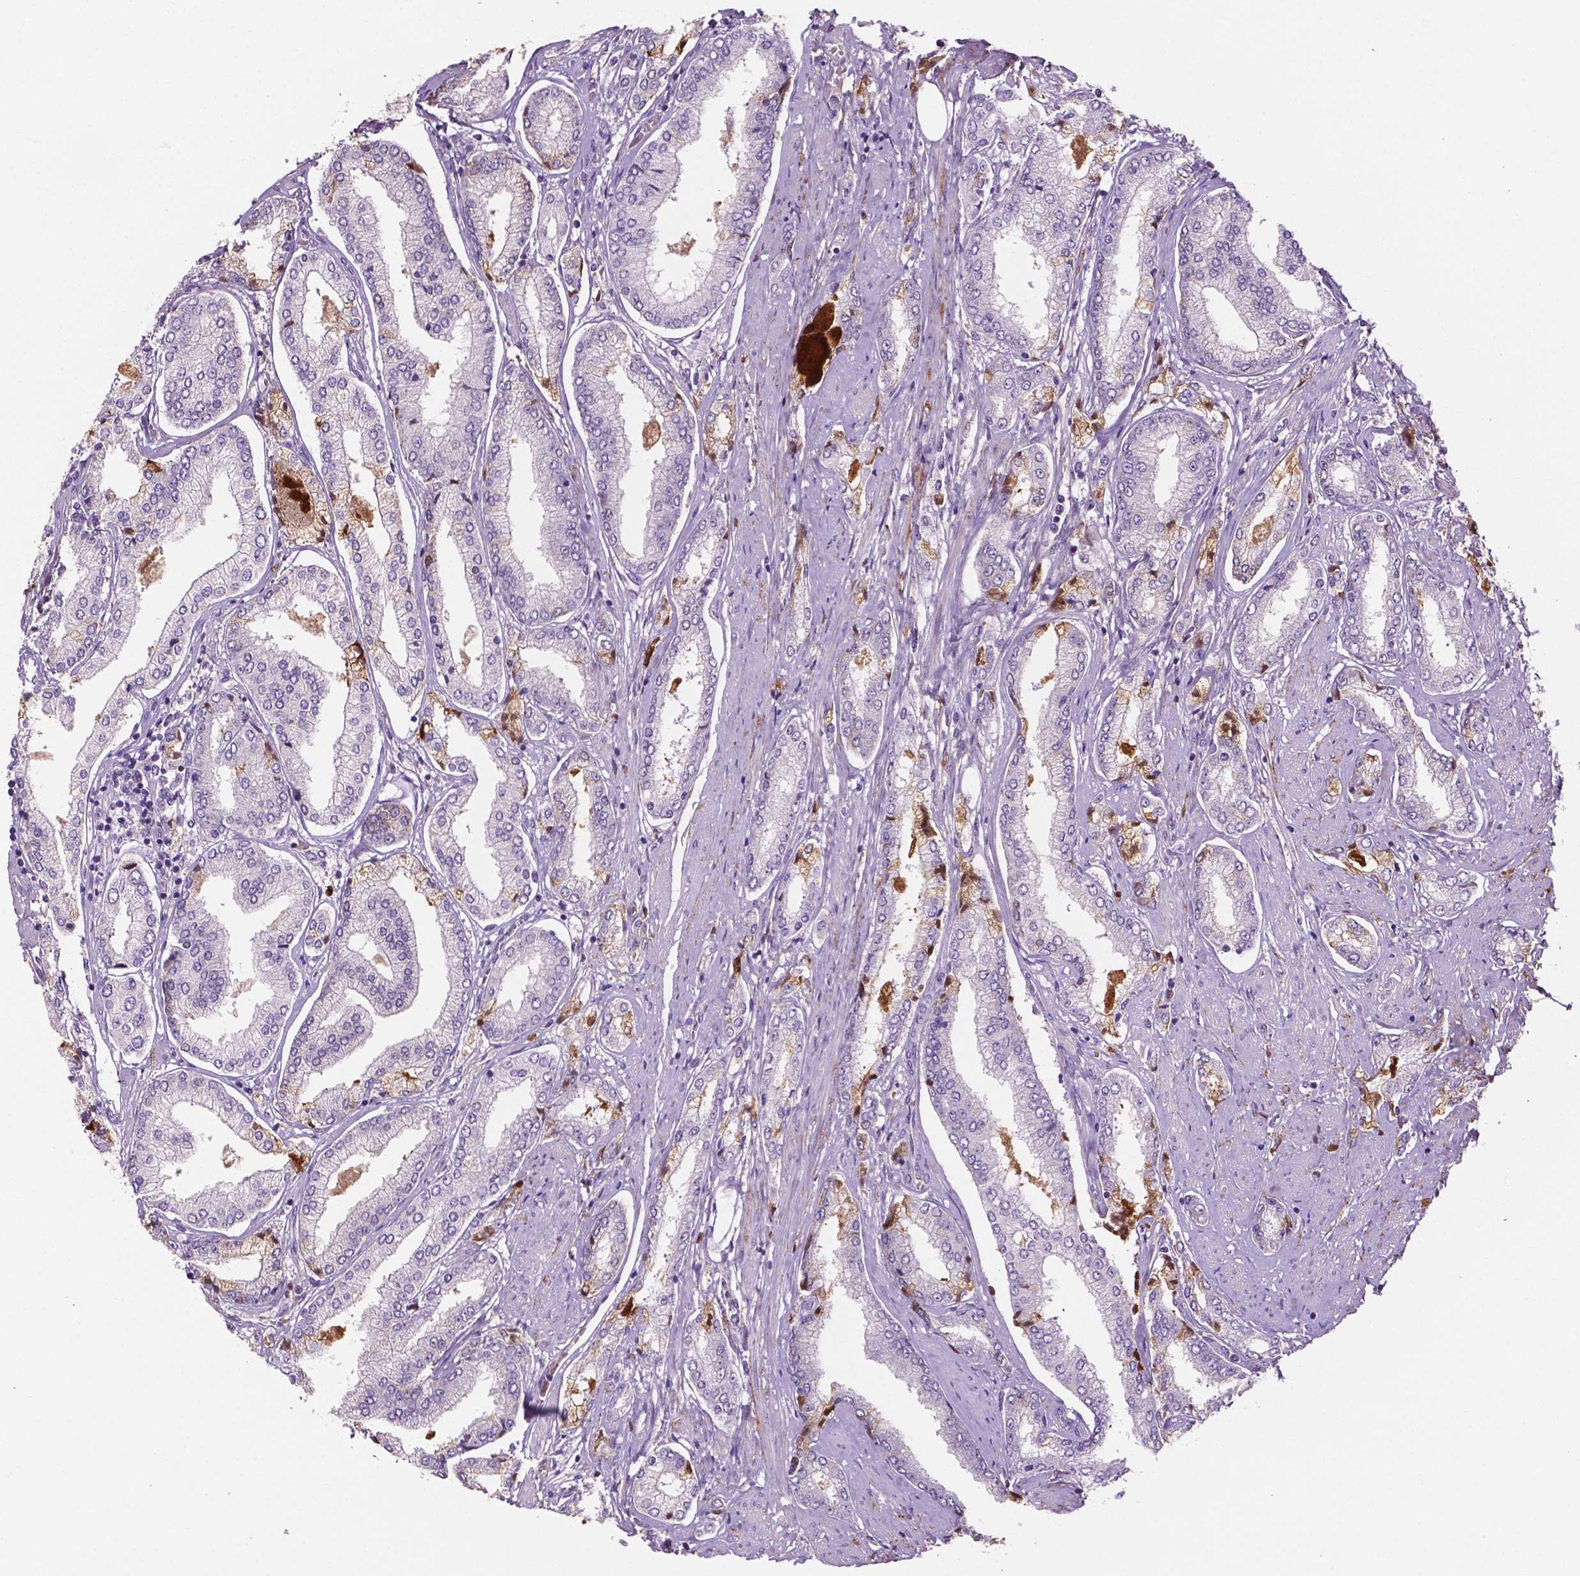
{"staining": {"intensity": "moderate", "quantity": "<25%", "location": "cytoplasmic/membranous,nuclear"}, "tissue": "prostate cancer", "cell_type": "Tumor cells", "image_type": "cancer", "snomed": [{"axis": "morphology", "description": "Adenocarcinoma, NOS"}, {"axis": "topography", "description": "Prostate"}], "caption": "Moderate cytoplasmic/membranous and nuclear positivity is appreciated in about <25% of tumor cells in prostate adenocarcinoma.", "gene": "FBLN1", "patient": {"sex": "male", "age": 63}}